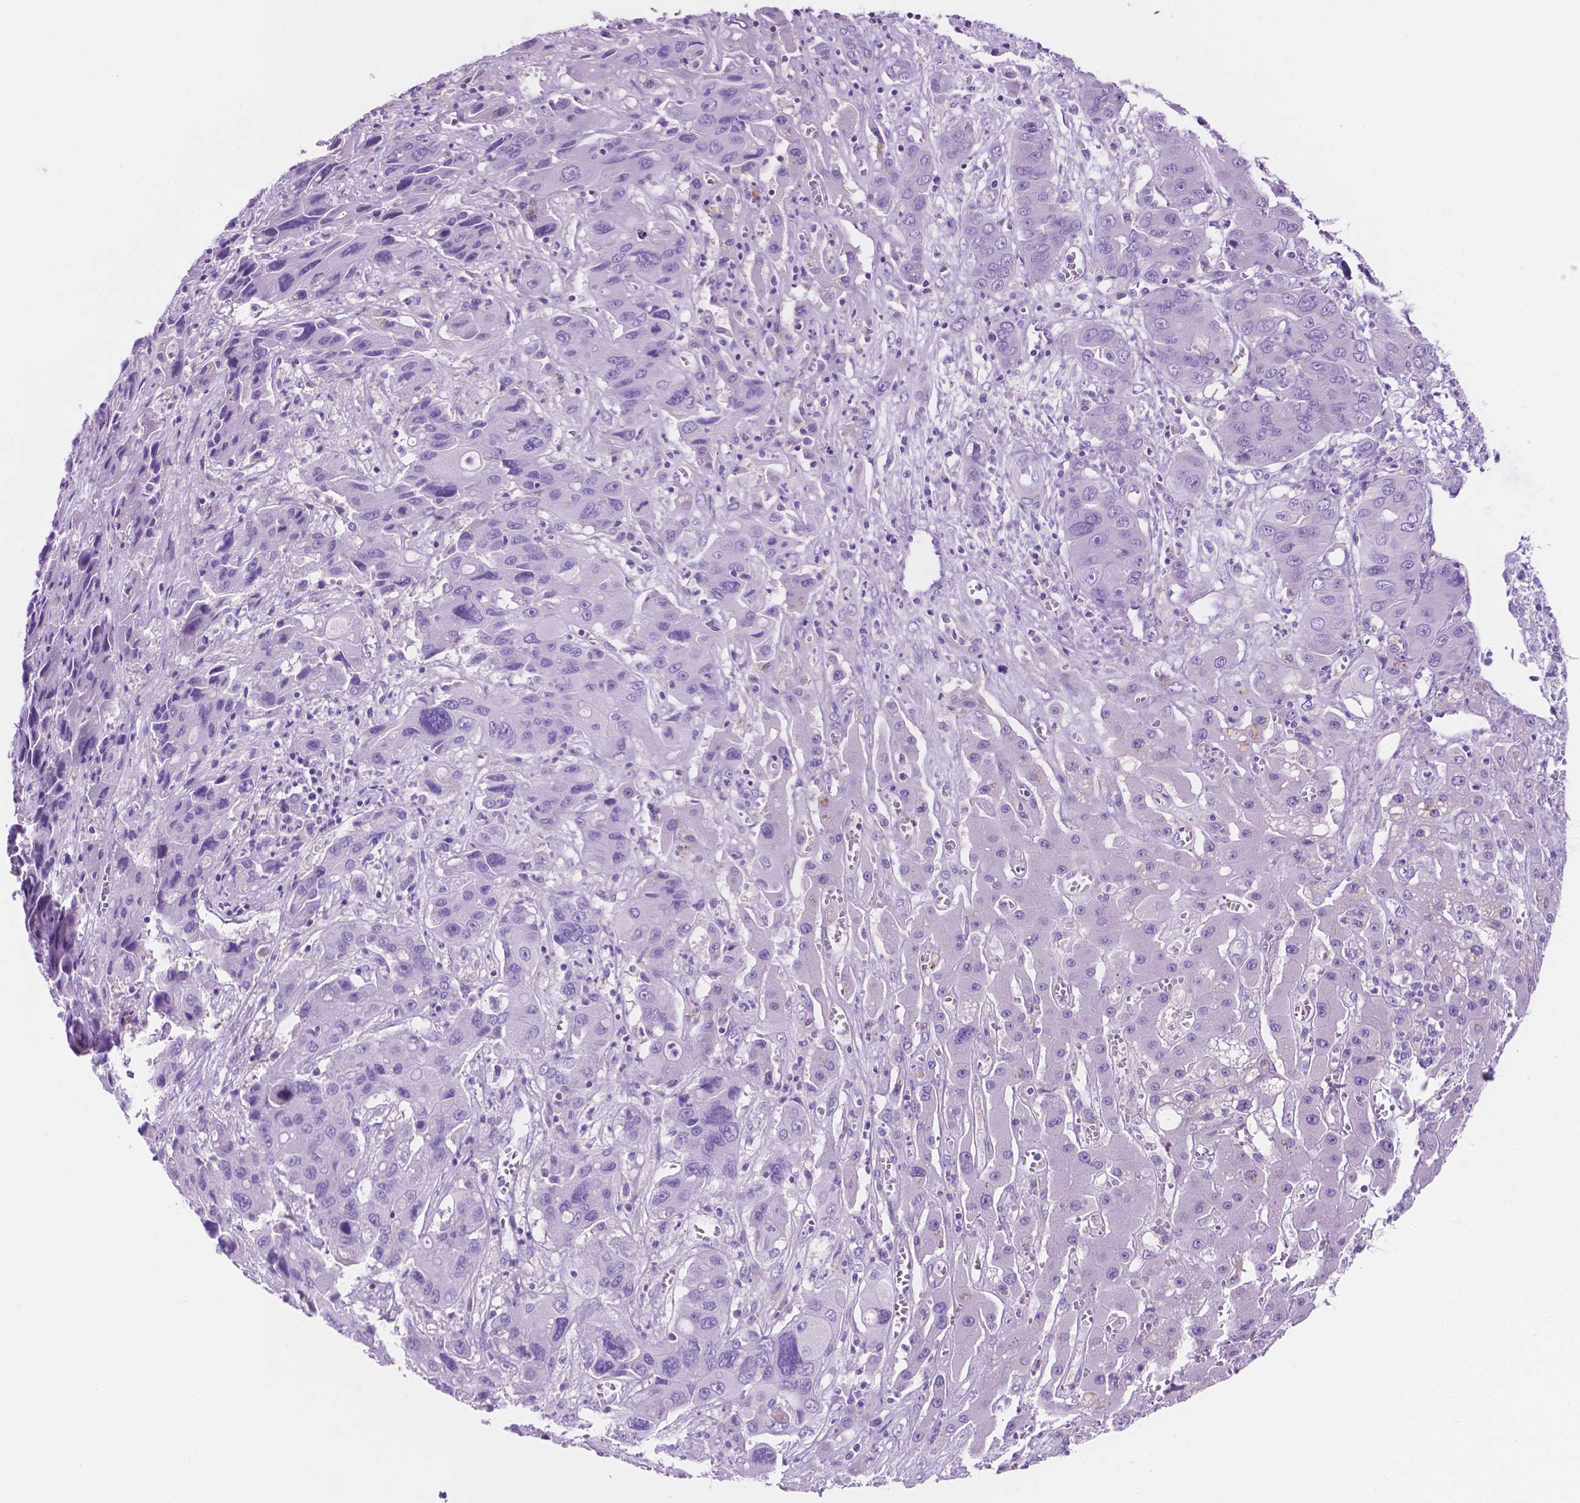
{"staining": {"intensity": "negative", "quantity": "none", "location": "none"}, "tissue": "liver cancer", "cell_type": "Tumor cells", "image_type": "cancer", "snomed": [{"axis": "morphology", "description": "Cholangiocarcinoma"}, {"axis": "topography", "description": "Liver"}], "caption": "Tumor cells show no significant protein staining in liver cancer. The staining is performed using DAB (3,3'-diaminobenzidine) brown chromogen with nuclei counter-stained in using hematoxylin.", "gene": "IGFN1", "patient": {"sex": "male", "age": 67}}